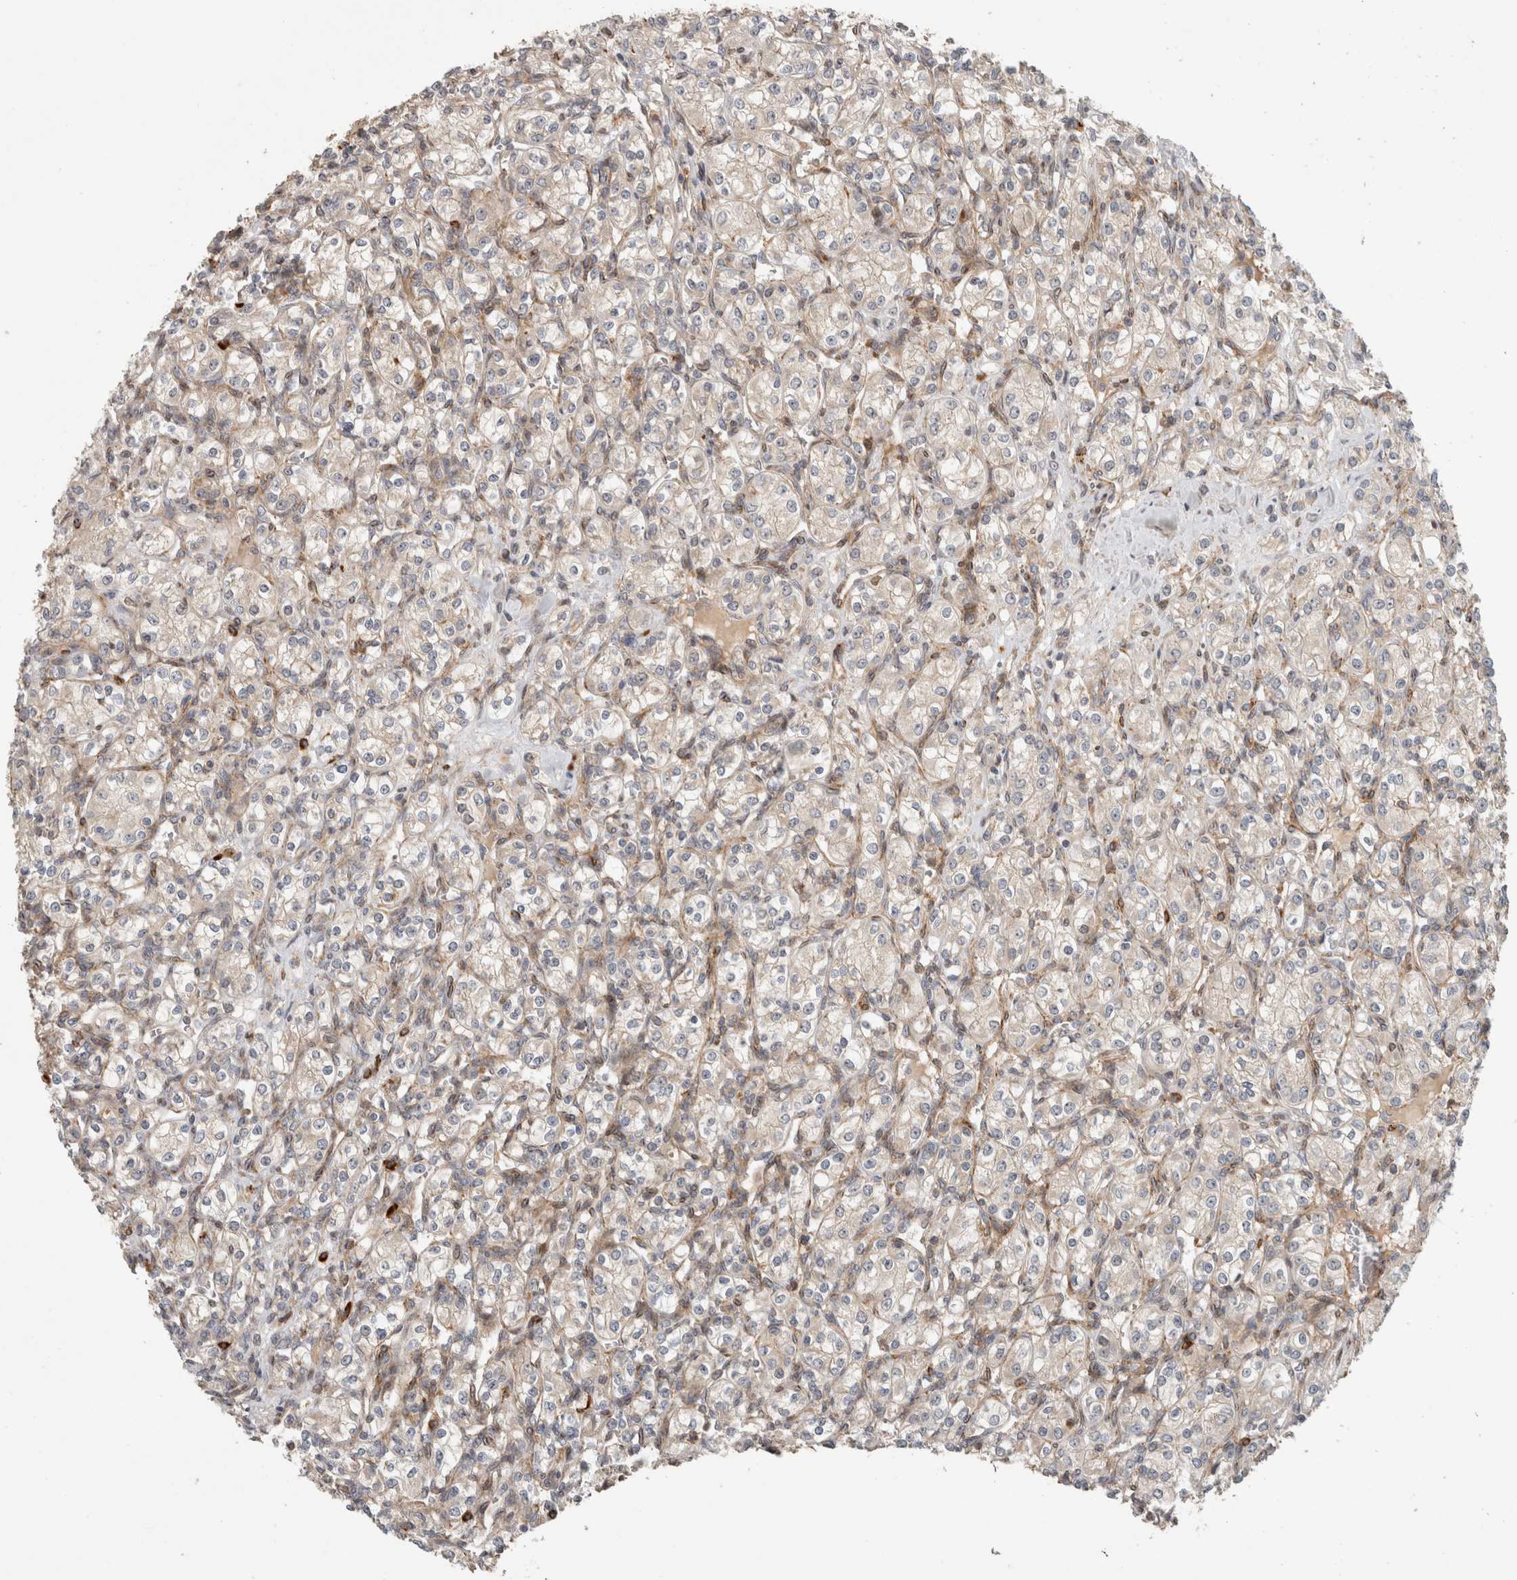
{"staining": {"intensity": "negative", "quantity": "none", "location": "none"}, "tissue": "renal cancer", "cell_type": "Tumor cells", "image_type": "cancer", "snomed": [{"axis": "morphology", "description": "Adenocarcinoma, NOS"}, {"axis": "topography", "description": "Kidney"}], "caption": "Protein analysis of adenocarcinoma (renal) displays no significant positivity in tumor cells.", "gene": "SIPA1L2", "patient": {"sex": "male", "age": 77}}